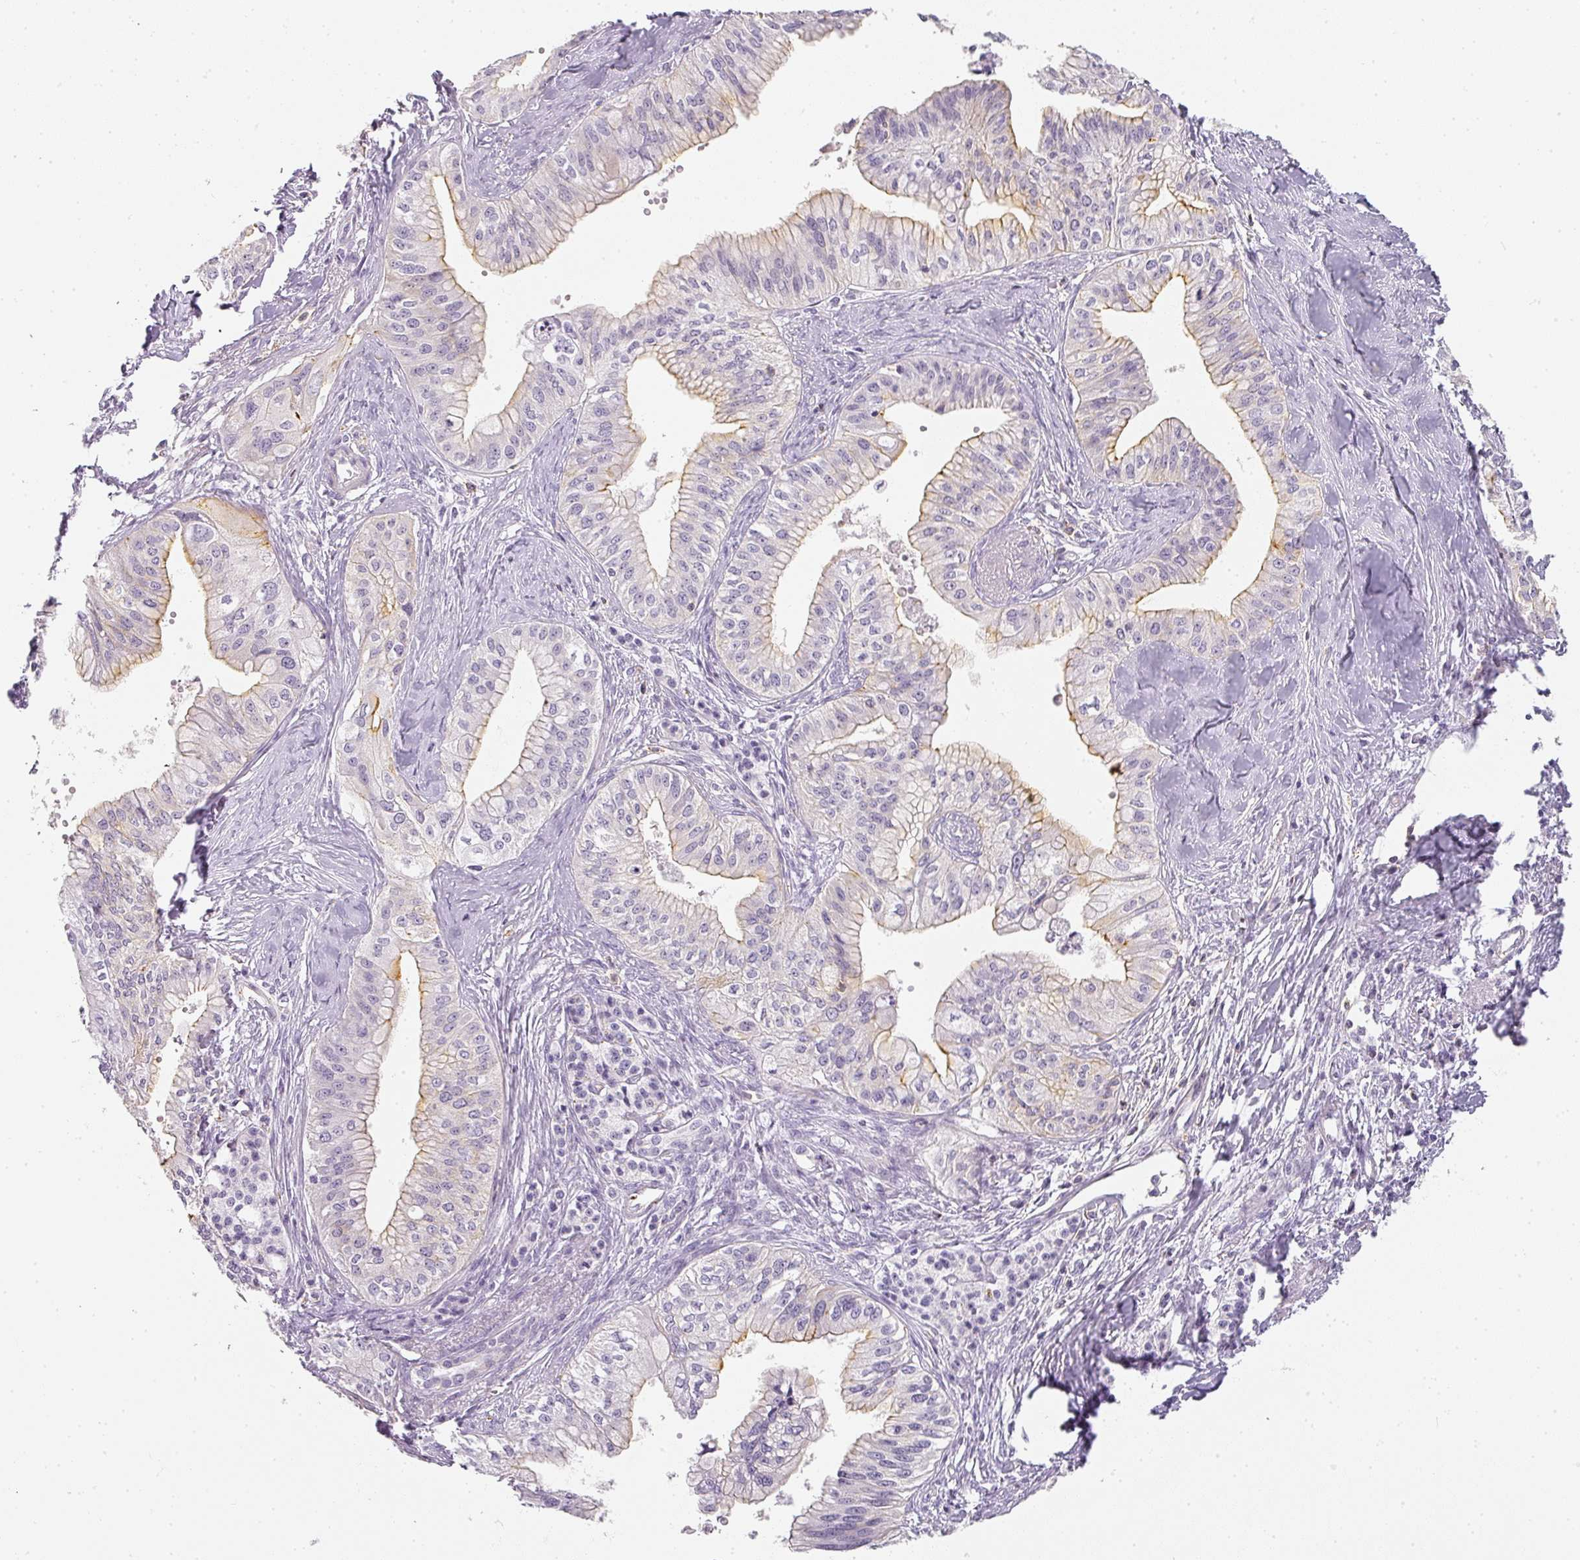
{"staining": {"intensity": "weak", "quantity": "<25%", "location": "cytoplasmic/membranous"}, "tissue": "pancreatic cancer", "cell_type": "Tumor cells", "image_type": "cancer", "snomed": [{"axis": "morphology", "description": "Adenocarcinoma, NOS"}, {"axis": "topography", "description": "Pancreas"}], "caption": "Immunohistochemical staining of pancreatic cancer displays no significant positivity in tumor cells.", "gene": "TMEM42", "patient": {"sex": "male", "age": 71}}